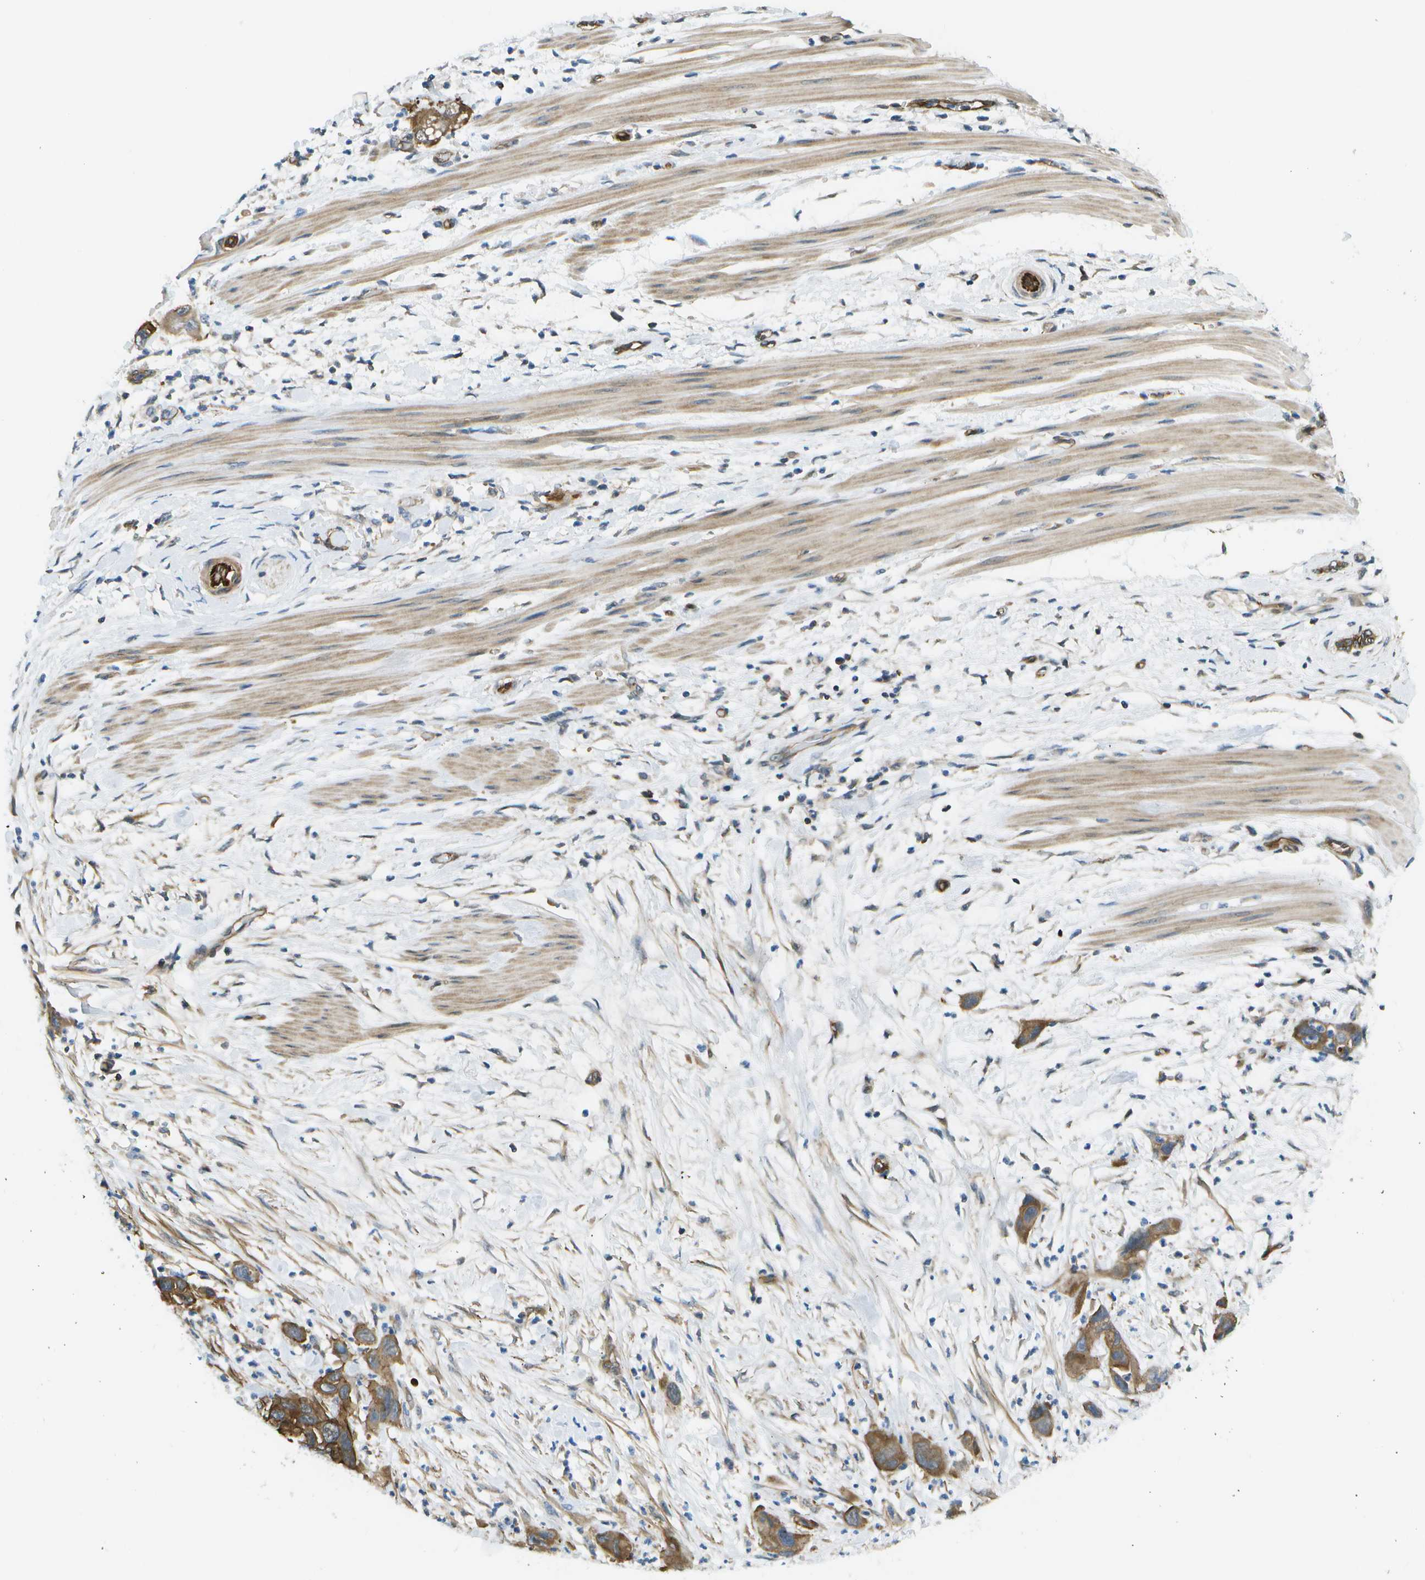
{"staining": {"intensity": "moderate", "quantity": ">75%", "location": "cytoplasmic/membranous"}, "tissue": "pancreatic cancer", "cell_type": "Tumor cells", "image_type": "cancer", "snomed": [{"axis": "morphology", "description": "Adenocarcinoma, NOS"}, {"axis": "topography", "description": "Pancreas"}], "caption": "A brown stain shows moderate cytoplasmic/membranous staining of a protein in adenocarcinoma (pancreatic) tumor cells. The staining was performed using DAB (3,3'-diaminobenzidine) to visualize the protein expression in brown, while the nuclei were stained in blue with hematoxylin (Magnification: 20x).", "gene": "KIAA0040", "patient": {"sex": "female", "age": 71}}